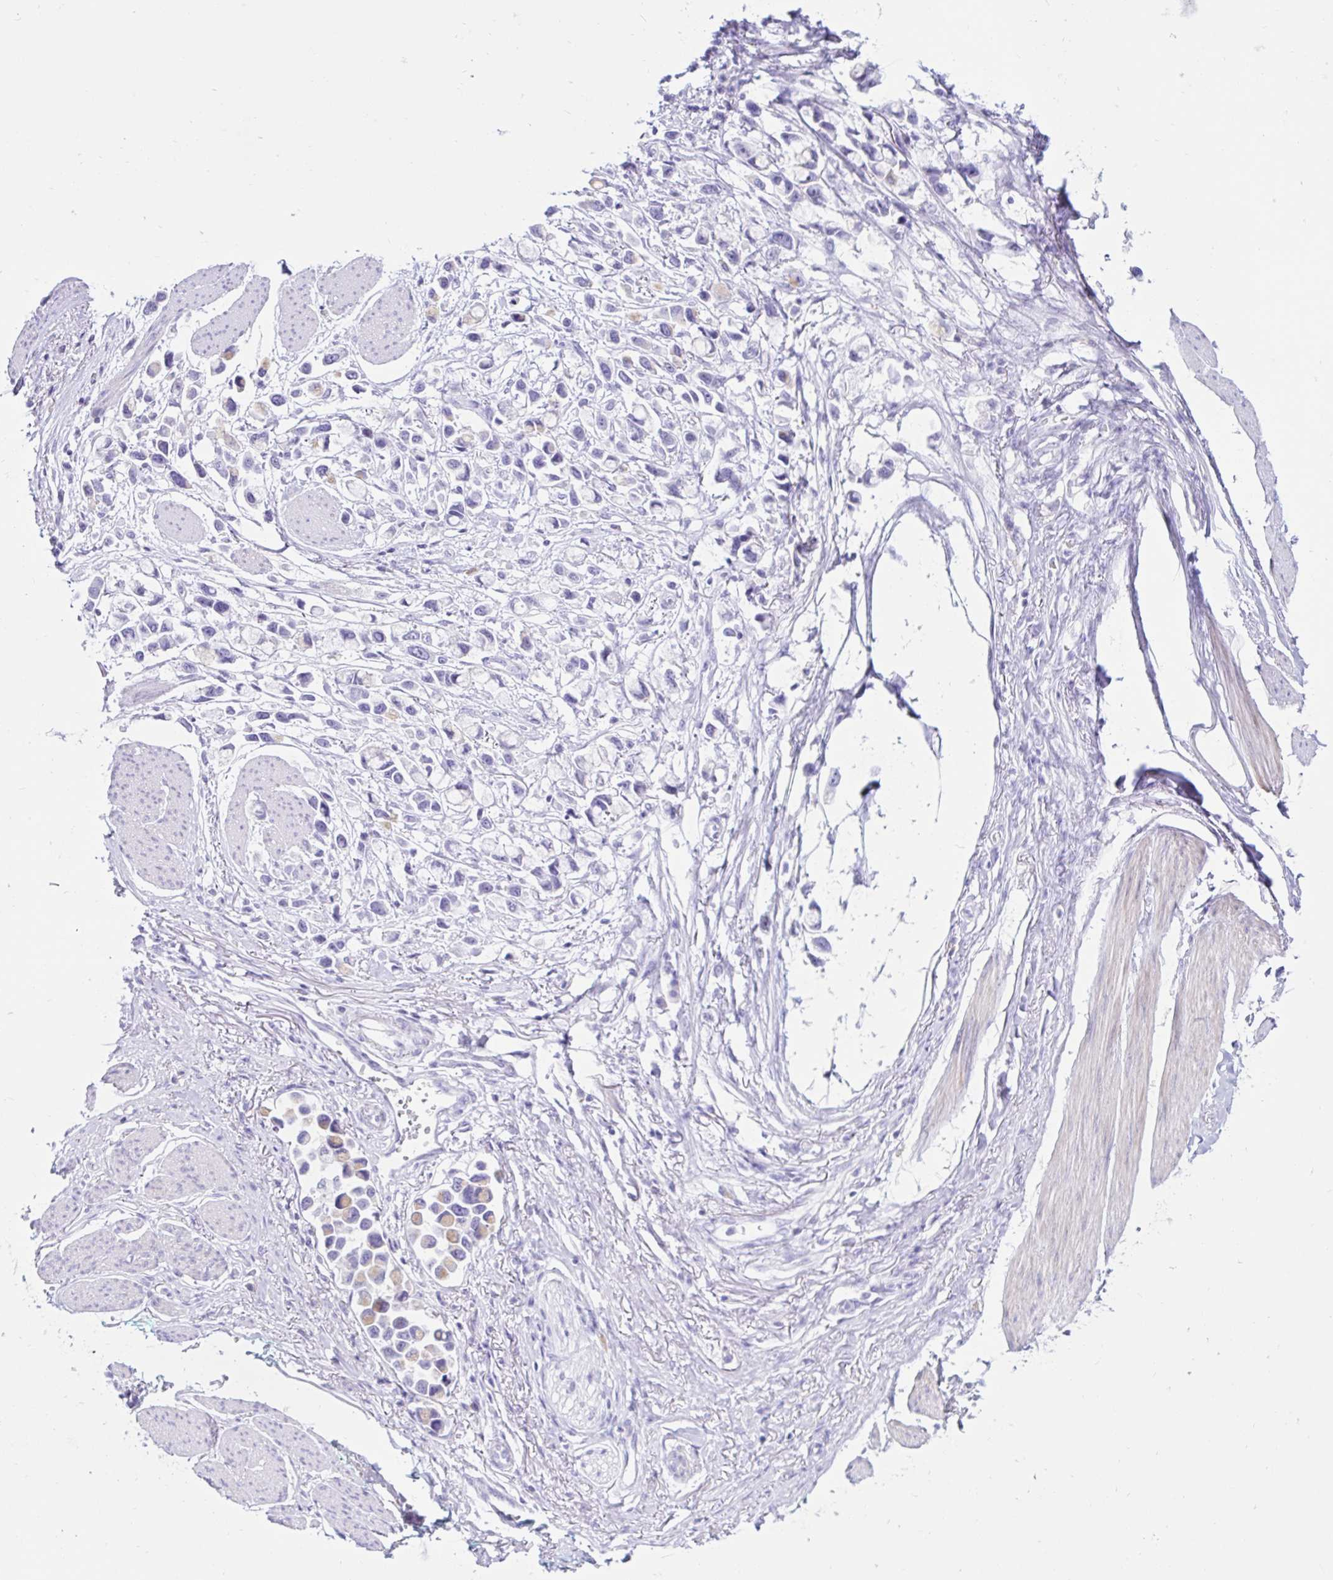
{"staining": {"intensity": "weak", "quantity": "<25%", "location": "cytoplasmic/membranous"}, "tissue": "stomach cancer", "cell_type": "Tumor cells", "image_type": "cancer", "snomed": [{"axis": "morphology", "description": "Adenocarcinoma, NOS"}, {"axis": "topography", "description": "Stomach"}], "caption": "There is no significant expression in tumor cells of stomach cancer. (DAB (3,3'-diaminobenzidine) immunohistochemistry (IHC) visualized using brightfield microscopy, high magnification).", "gene": "BEST1", "patient": {"sex": "female", "age": 81}}